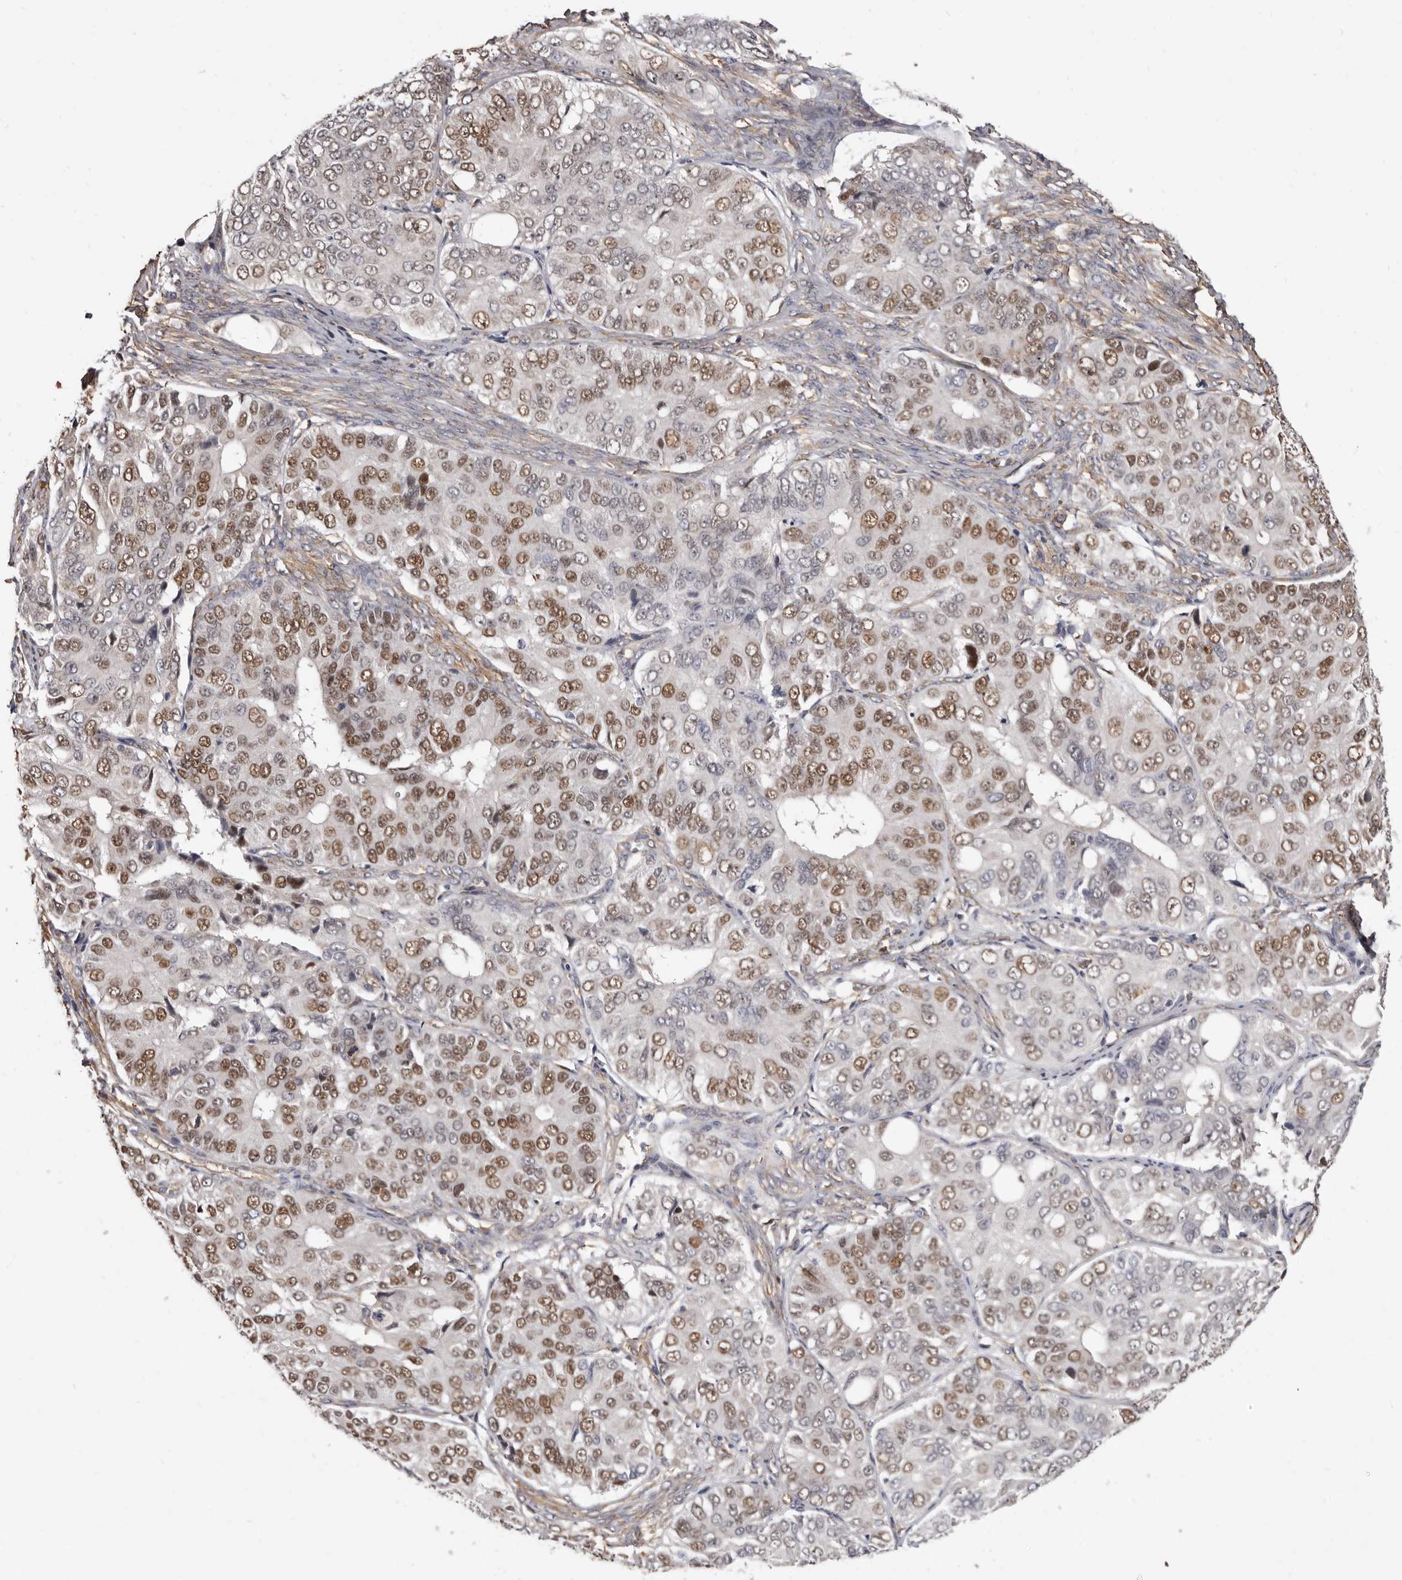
{"staining": {"intensity": "moderate", "quantity": ">75%", "location": "nuclear"}, "tissue": "ovarian cancer", "cell_type": "Tumor cells", "image_type": "cancer", "snomed": [{"axis": "morphology", "description": "Carcinoma, endometroid"}, {"axis": "topography", "description": "Ovary"}], "caption": "Brown immunohistochemical staining in endometroid carcinoma (ovarian) exhibits moderate nuclear staining in approximately >75% of tumor cells.", "gene": "KHDRBS2", "patient": {"sex": "female", "age": 51}}